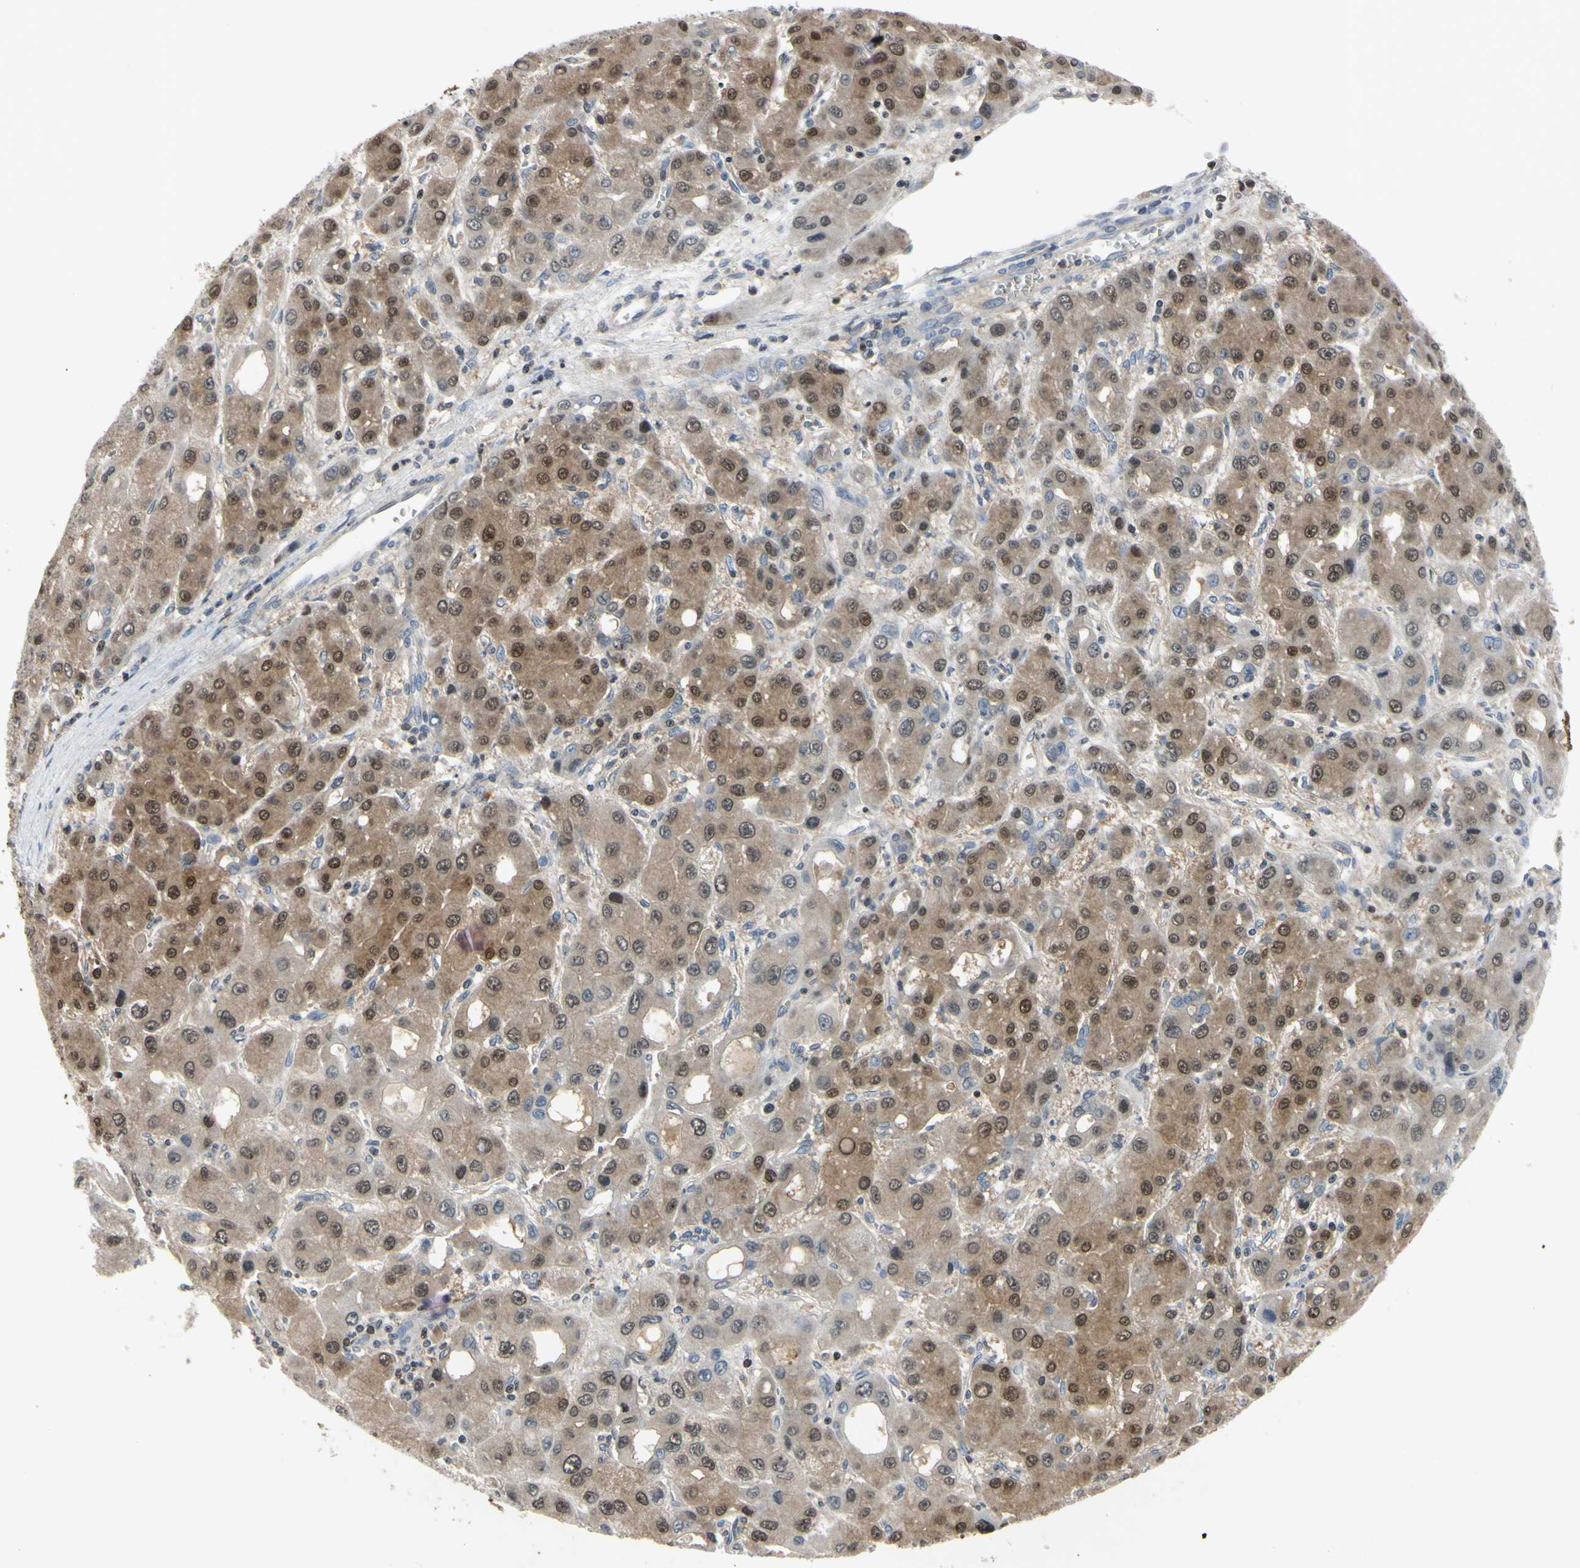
{"staining": {"intensity": "moderate", "quantity": ">75%", "location": "cytoplasmic/membranous,nuclear"}, "tissue": "liver cancer", "cell_type": "Tumor cells", "image_type": "cancer", "snomed": [{"axis": "morphology", "description": "Carcinoma, Hepatocellular, NOS"}, {"axis": "topography", "description": "Liver"}], "caption": "Human hepatocellular carcinoma (liver) stained for a protein (brown) shows moderate cytoplasmic/membranous and nuclear positive staining in about >75% of tumor cells.", "gene": "ARG1", "patient": {"sex": "male", "age": 55}}